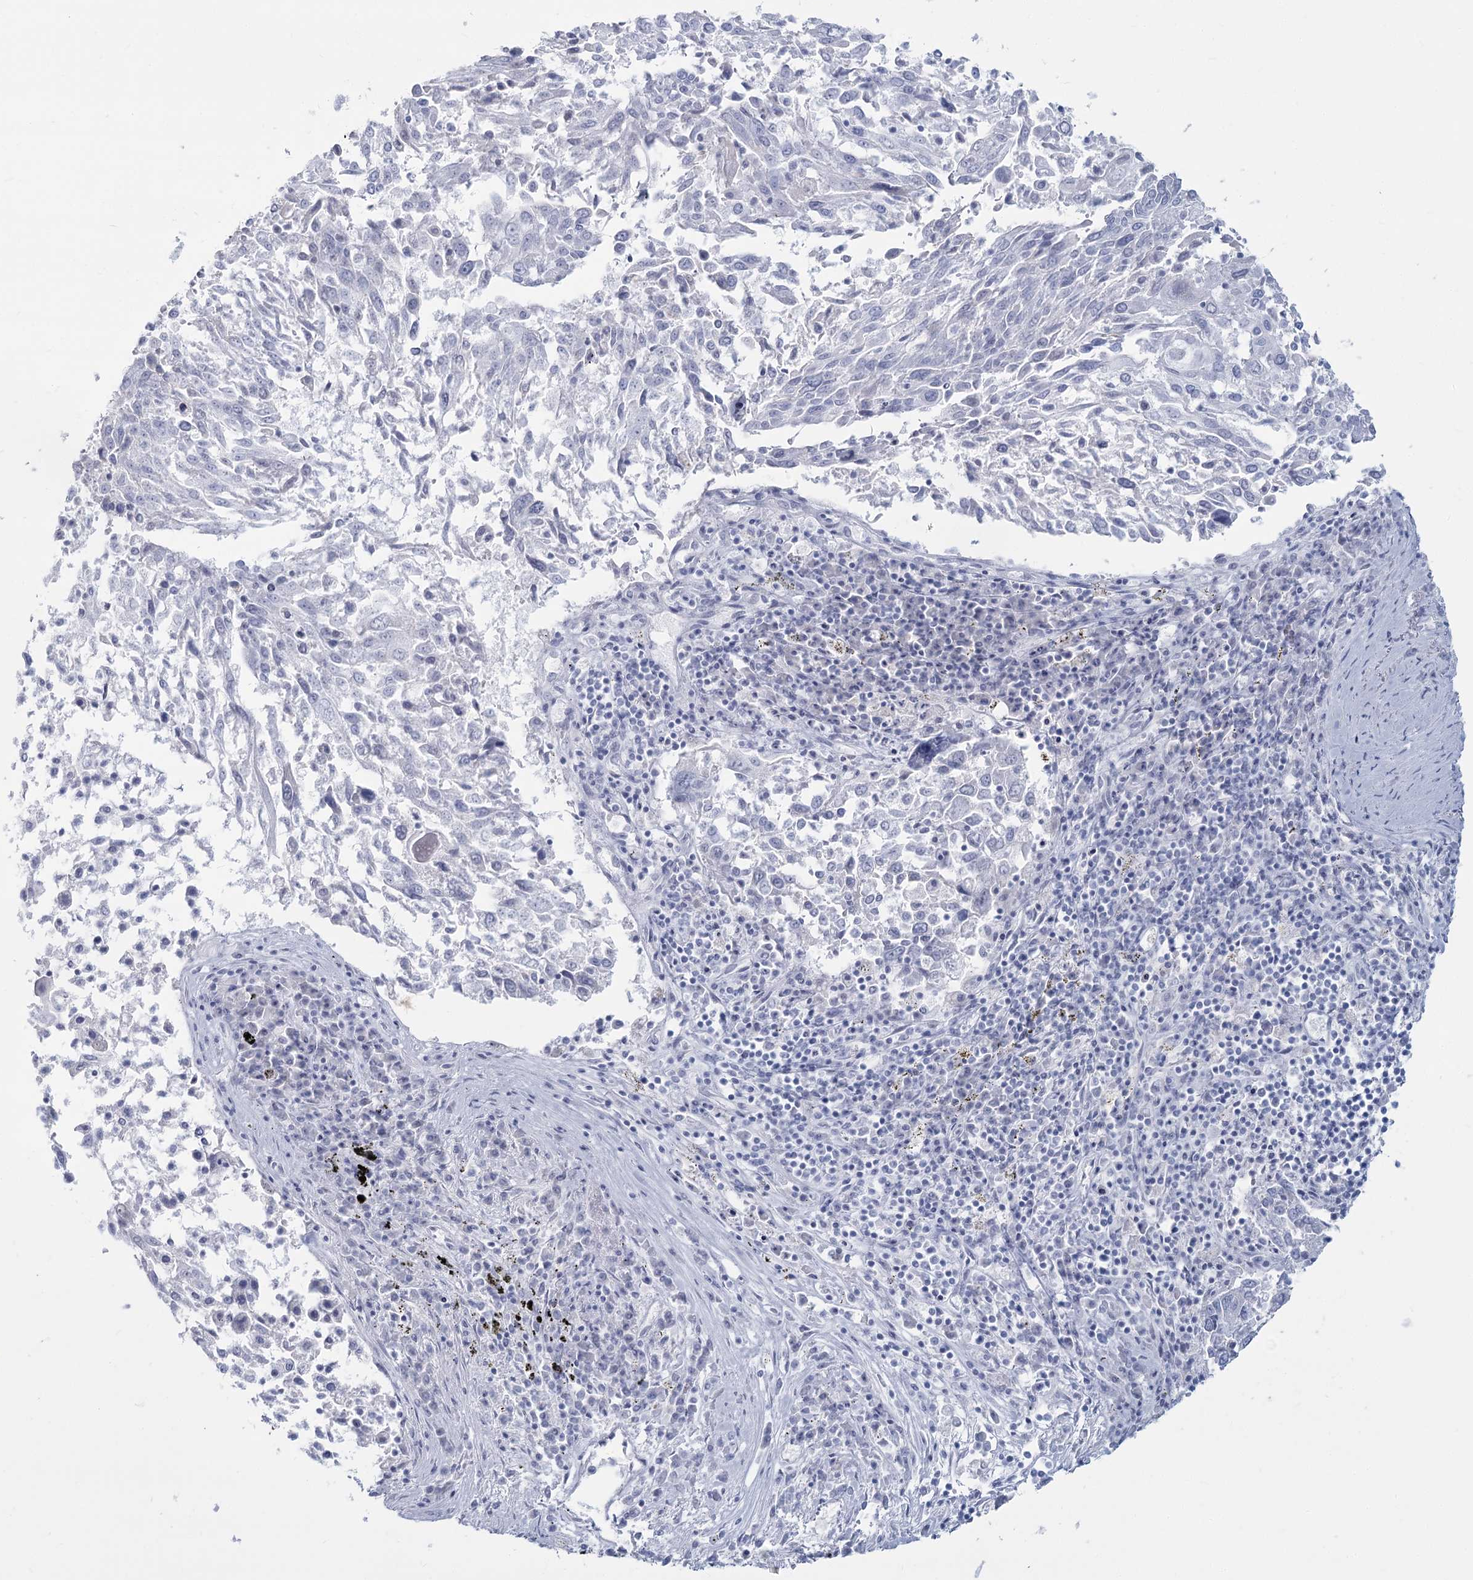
{"staining": {"intensity": "negative", "quantity": "none", "location": "none"}, "tissue": "lung cancer", "cell_type": "Tumor cells", "image_type": "cancer", "snomed": [{"axis": "morphology", "description": "Squamous cell carcinoma, NOS"}, {"axis": "topography", "description": "Lung"}], "caption": "The immunohistochemistry (IHC) histopathology image has no significant positivity in tumor cells of squamous cell carcinoma (lung) tissue.", "gene": "SLC6A19", "patient": {"sex": "male", "age": 65}}